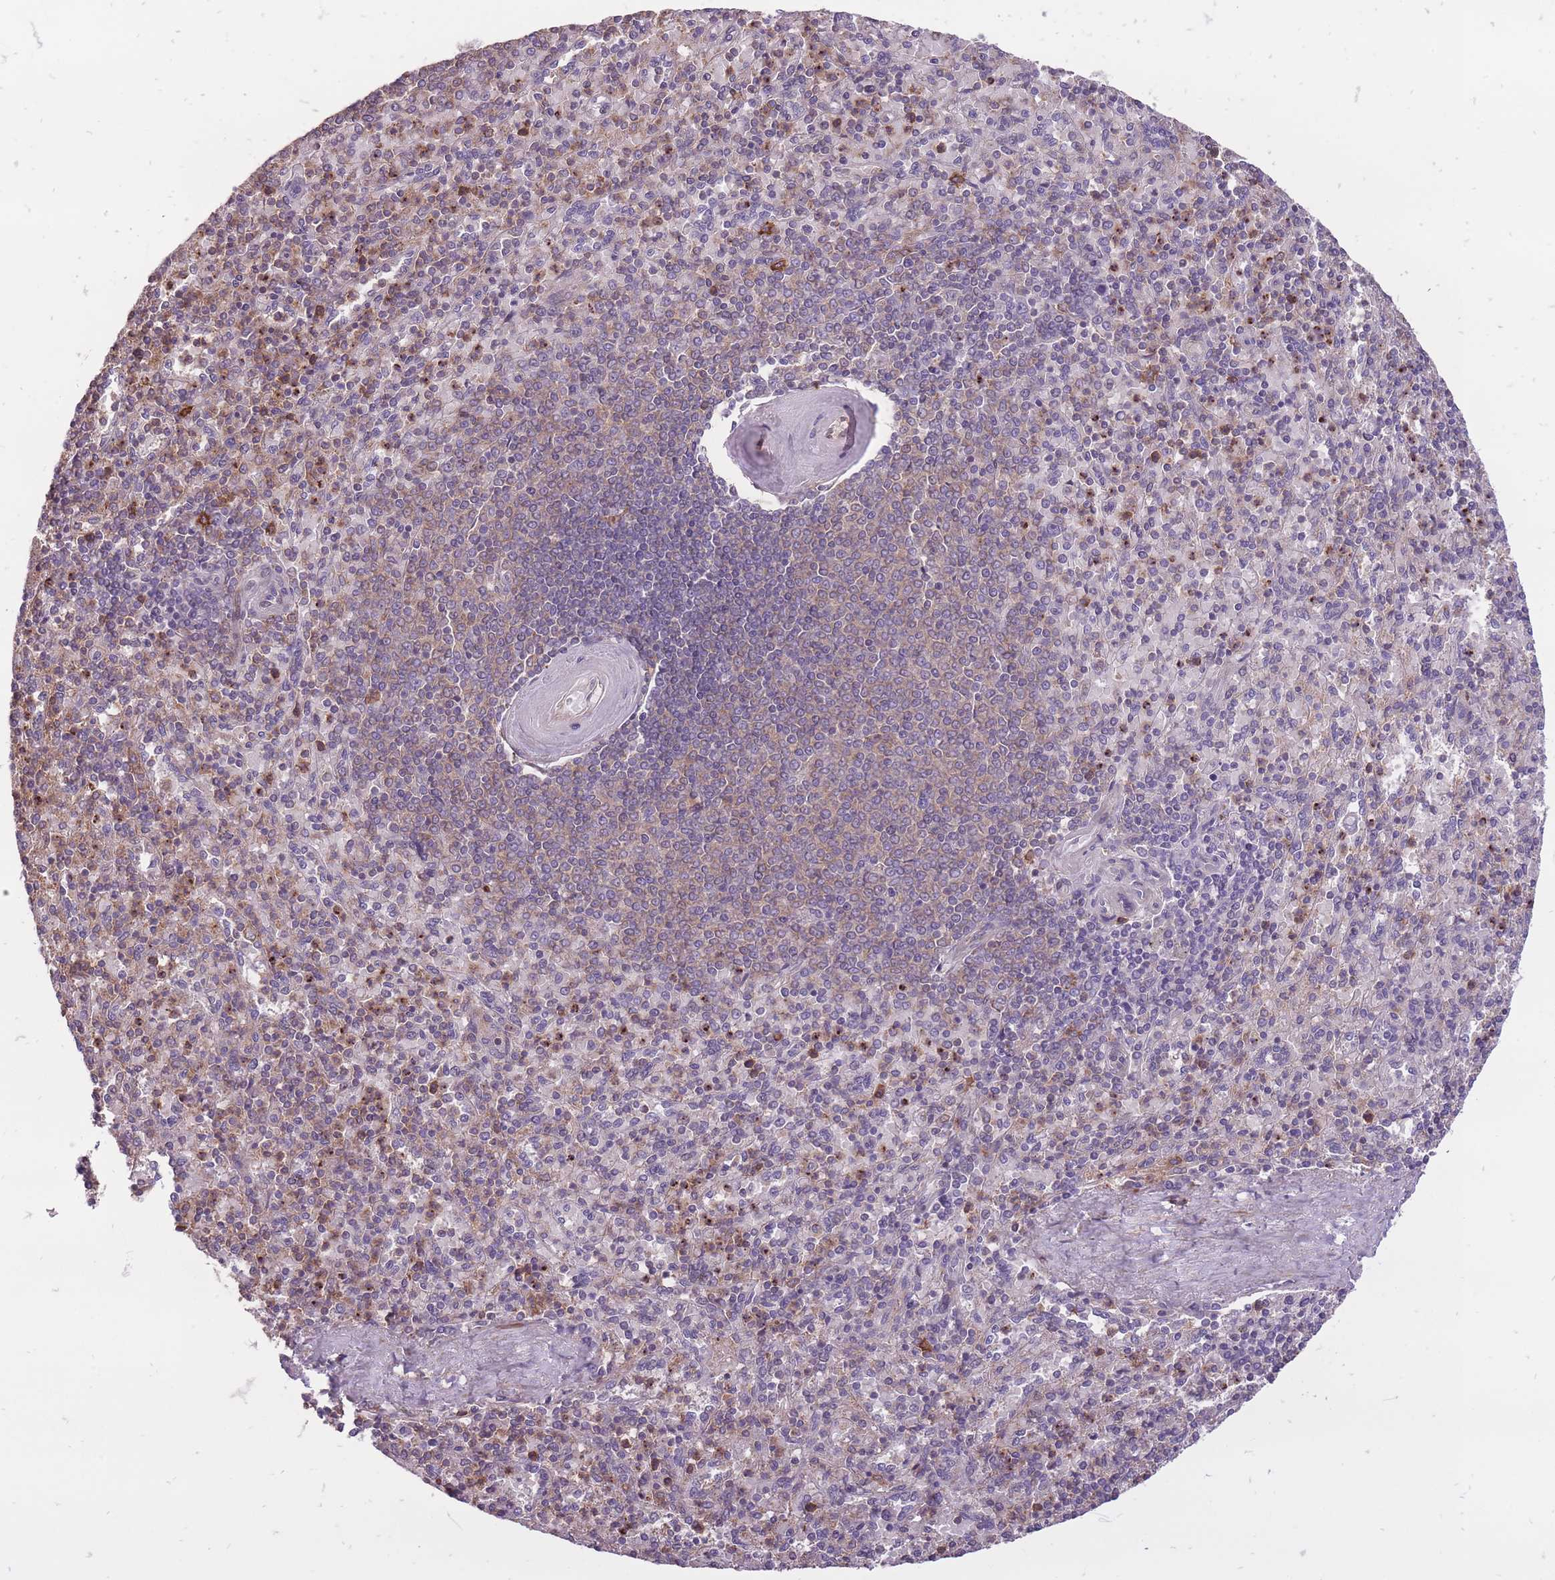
{"staining": {"intensity": "moderate", "quantity": "<25%", "location": "cytoplasmic/membranous"}, "tissue": "spleen", "cell_type": "Cells in red pulp", "image_type": "normal", "snomed": [{"axis": "morphology", "description": "Normal tissue, NOS"}, {"axis": "topography", "description": "Spleen"}], "caption": "Spleen stained with DAB immunohistochemistry reveals low levels of moderate cytoplasmic/membranous expression in about <25% of cells in red pulp. (Brightfield microscopy of DAB IHC at high magnification).", "gene": "TET3", "patient": {"sex": "male", "age": 82}}